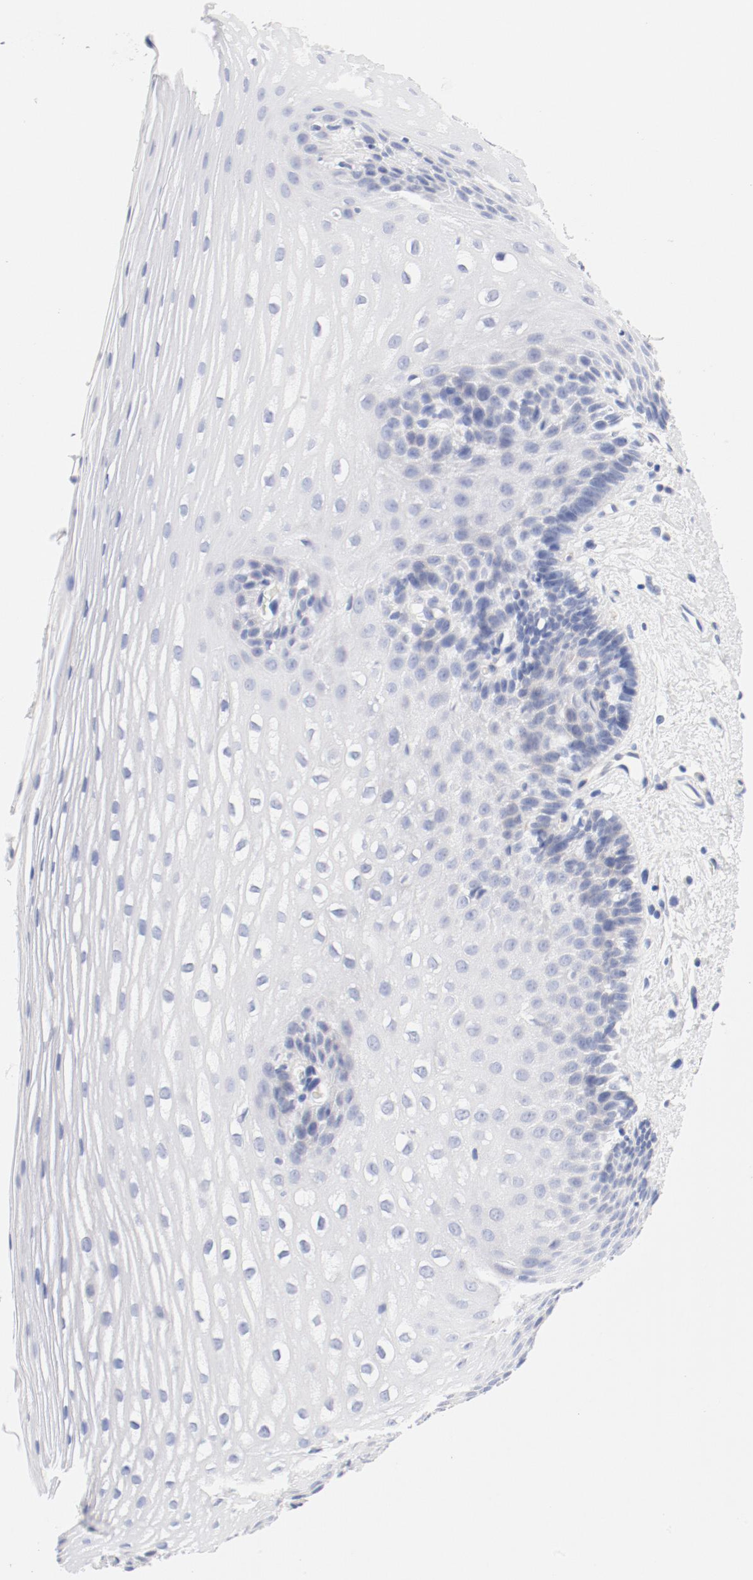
{"staining": {"intensity": "negative", "quantity": "none", "location": "none"}, "tissue": "esophagus", "cell_type": "Squamous epithelial cells", "image_type": "normal", "snomed": [{"axis": "morphology", "description": "Normal tissue, NOS"}, {"axis": "topography", "description": "Esophagus"}], "caption": "IHC of benign human esophagus shows no staining in squamous epithelial cells. Nuclei are stained in blue.", "gene": "HOMER1", "patient": {"sex": "female", "age": 70}}